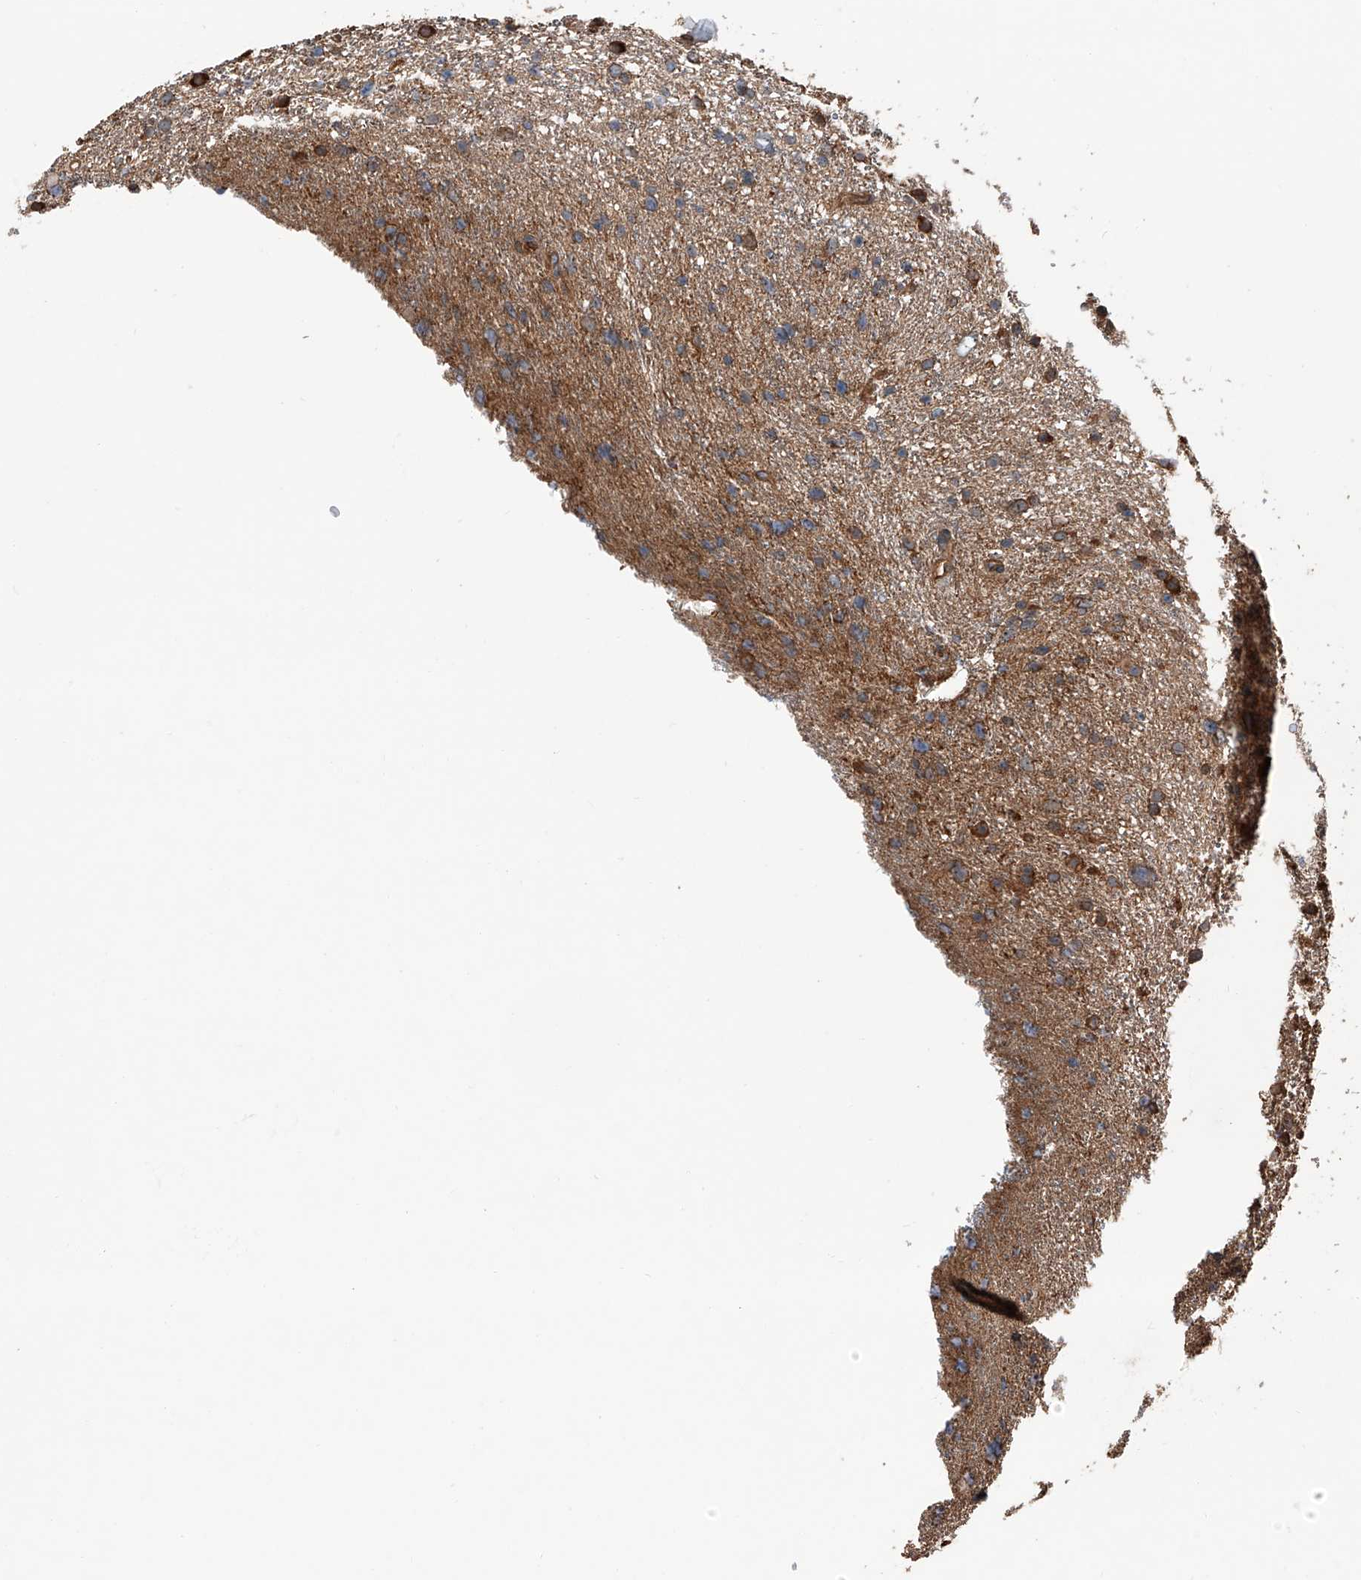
{"staining": {"intensity": "strong", "quantity": "25%-75%", "location": "cytoplasmic/membranous"}, "tissue": "glioma", "cell_type": "Tumor cells", "image_type": "cancer", "snomed": [{"axis": "morphology", "description": "Glioma, malignant, Low grade"}, {"axis": "topography", "description": "Cerebral cortex"}], "caption": "Brown immunohistochemical staining in human malignant low-grade glioma reveals strong cytoplasmic/membranous positivity in about 25%-75% of tumor cells. (DAB (3,3'-diaminobenzidine) = brown stain, brightfield microscopy at high magnification).", "gene": "KCNJ2", "patient": {"sex": "female", "age": 39}}